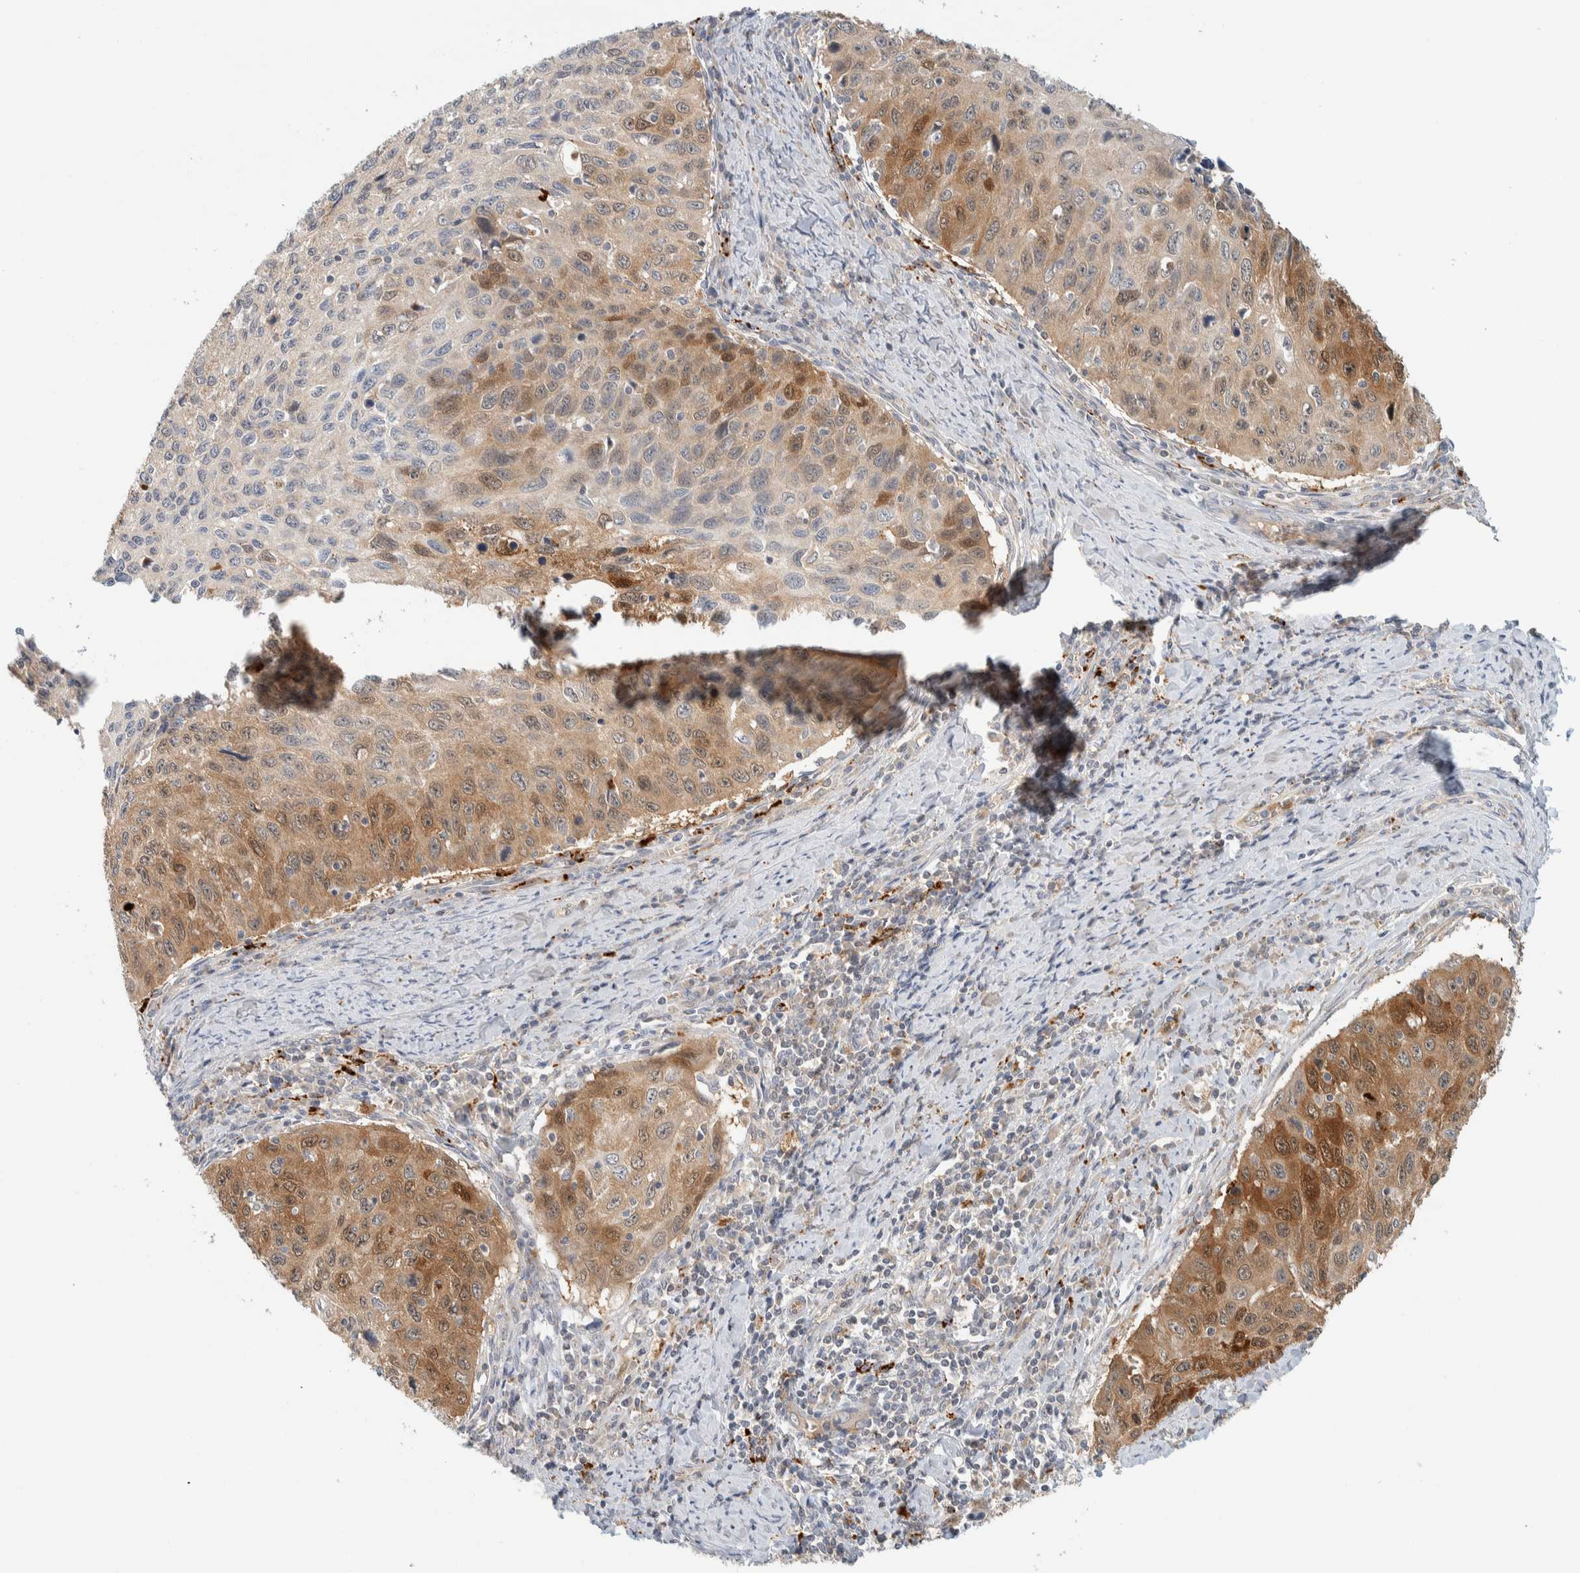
{"staining": {"intensity": "moderate", "quantity": "25%-75%", "location": "cytoplasmic/membranous"}, "tissue": "cervical cancer", "cell_type": "Tumor cells", "image_type": "cancer", "snomed": [{"axis": "morphology", "description": "Squamous cell carcinoma, NOS"}, {"axis": "topography", "description": "Cervix"}], "caption": "This photomicrograph exhibits squamous cell carcinoma (cervical) stained with immunohistochemistry to label a protein in brown. The cytoplasmic/membranous of tumor cells show moderate positivity for the protein. Nuclei are counter-stained blue.", "gene": "GCLM", "patient": {"sex": "female", "age": 53}}